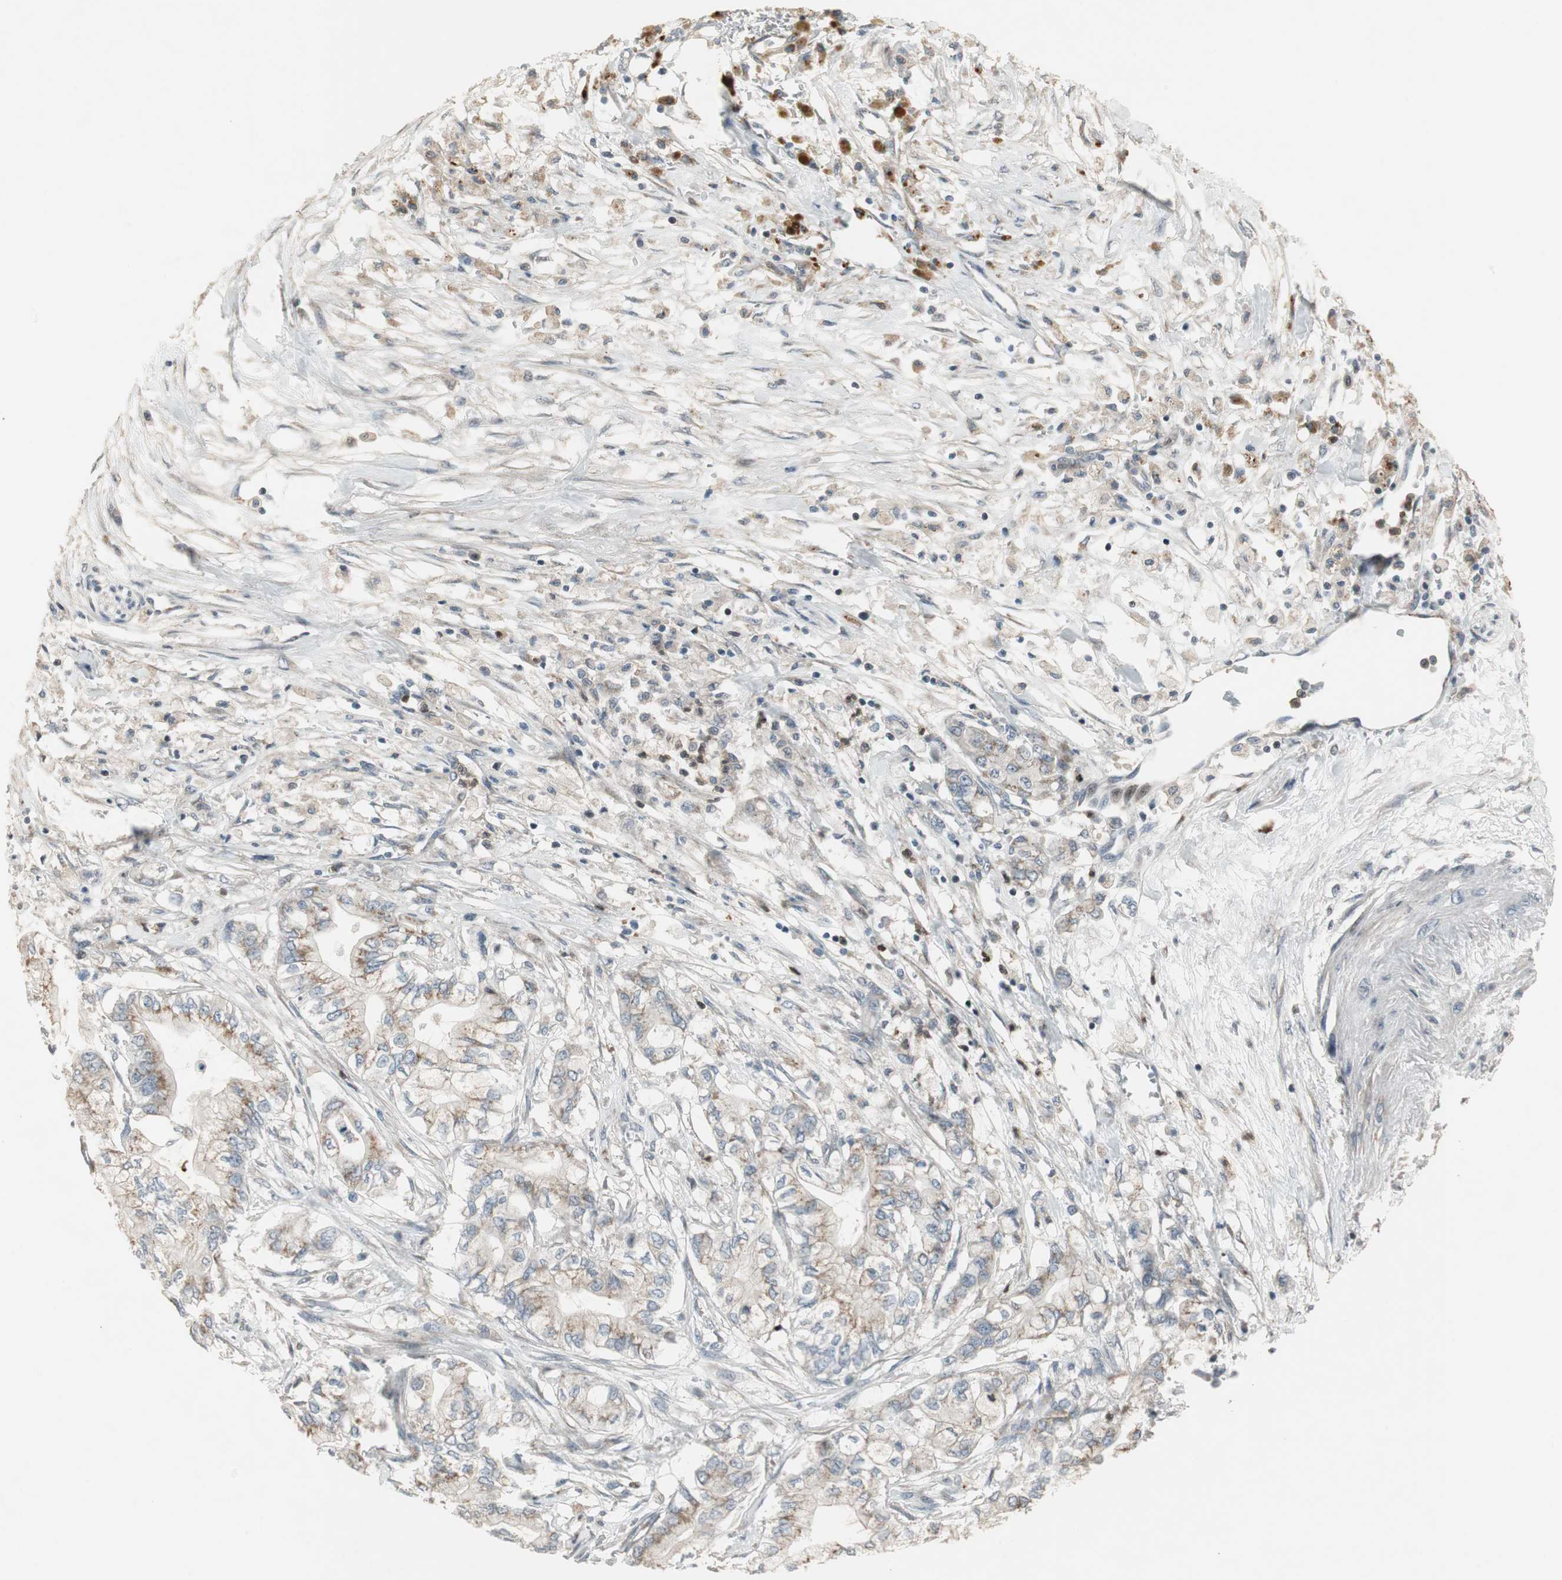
{"staining": {"intensity": "weak", "quantity": "<25%", "location": "cytoplasmic/membranous"}, "tissue": "pancreatic cancer", "cell_type": "Tumor cells", "image_type": "cancer", "snomed": [{"axis": "morphology", "description": "Adenocarcinoma, NOS"}, {"axis": "topography", "description": "Pancreas"}], "caption": "Immunohistochemistry micrograph of neoplastic tissue: human pancreatic cancer stained with DAB (3,3'-diaminobenzidine) demonstrates no significant protein expression in tumor cells.", "gene": "SNX4", "patient": {"sex": "male", "age": 70}}